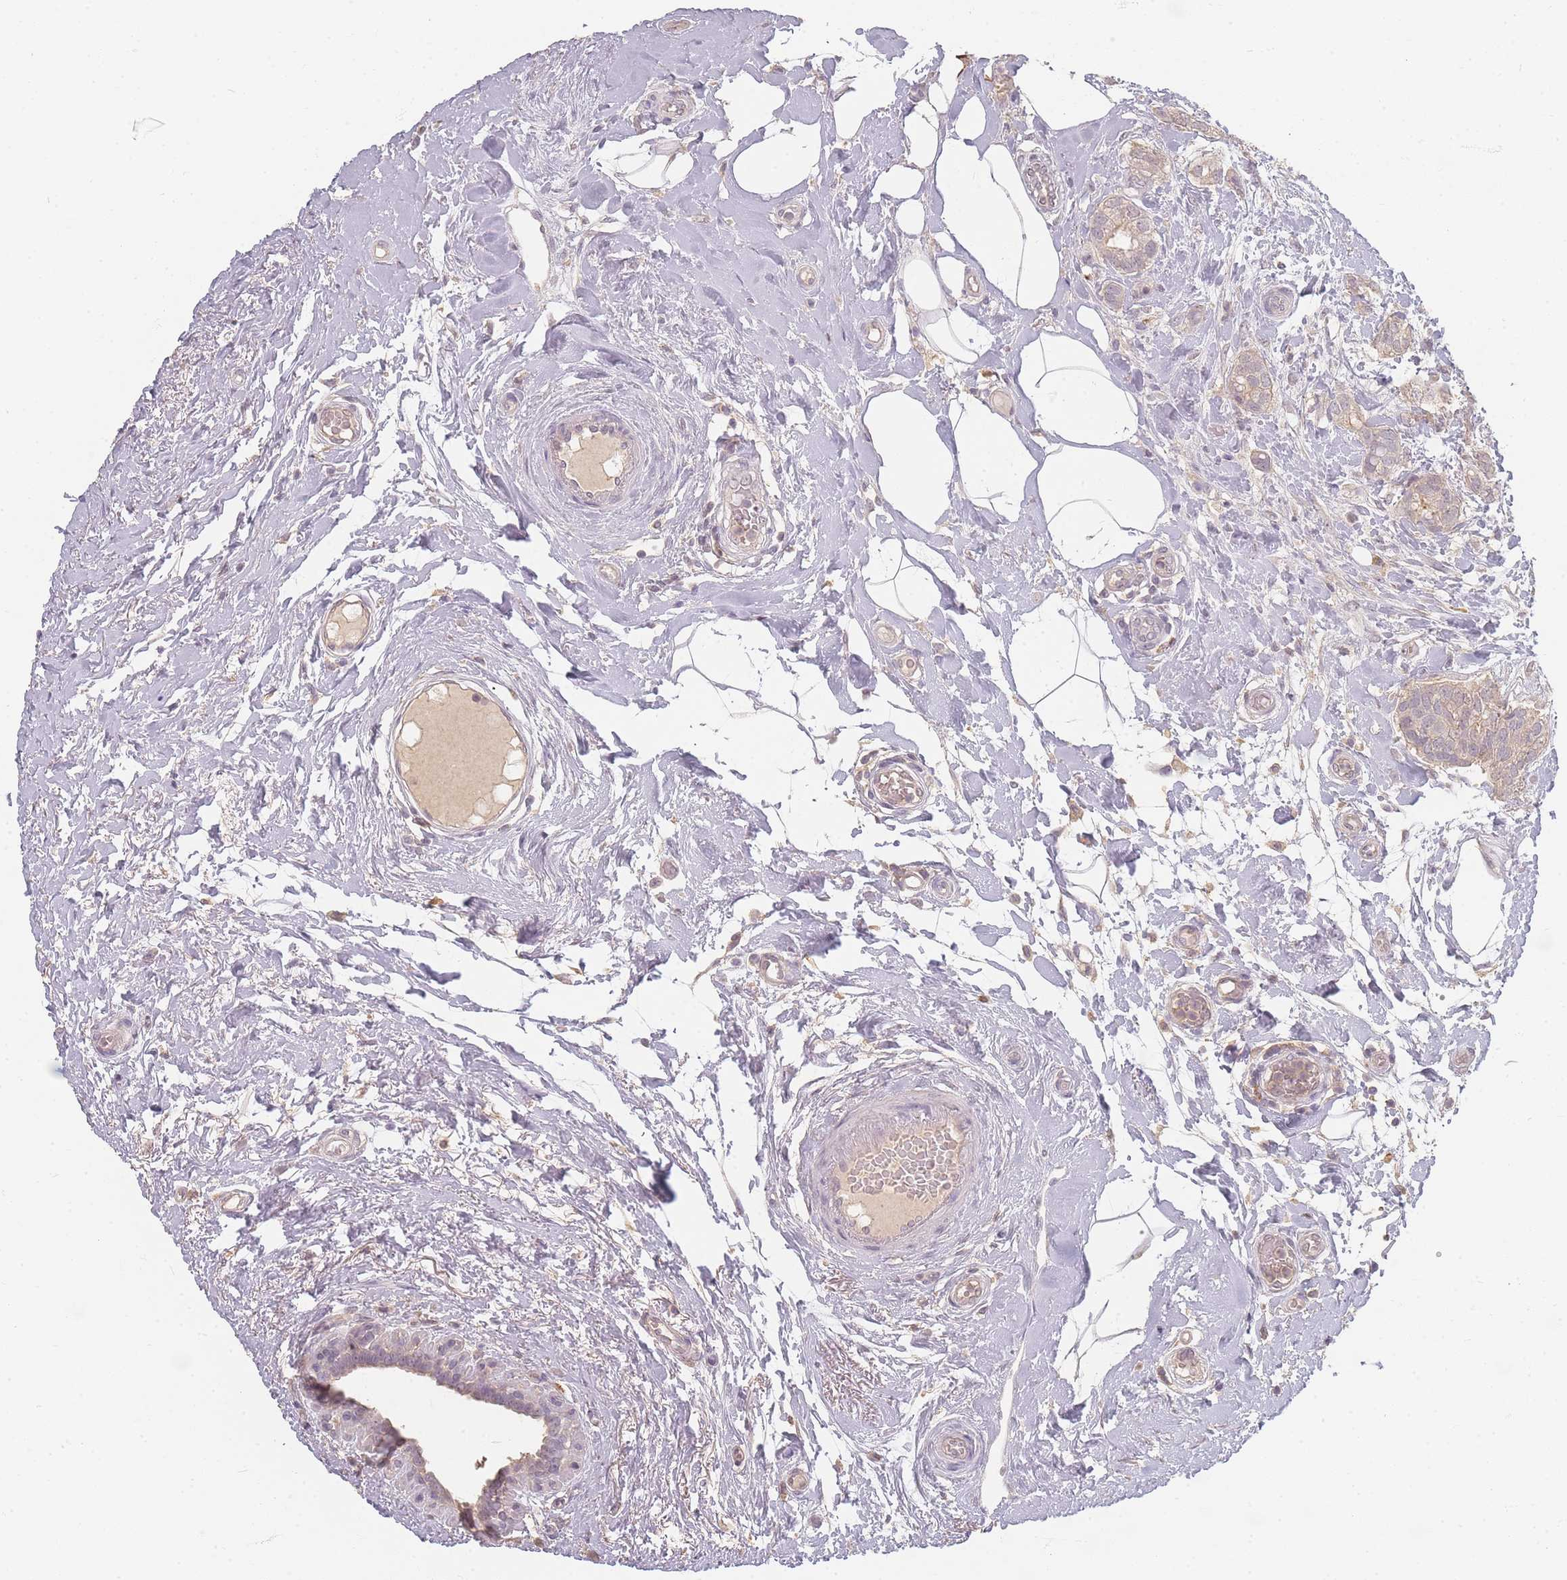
{"staining": {"intensity": "weak", "quantity": "<25%", "location": "cytoplasmic/membranous"}, "tissue": "breast cancer", "cell_type": "Tumor cells", "image_type": "cancer", "snomed": [{"axis": "morphology", "description": "Duct carcinoma"}, {"axis": "topography", "description": "Breast"}], "caption": "The photomicrograph exhibits no staining of tumor cells in breast cancer (invasive ductal carcinoma).", "gene": "RFTN1", "patient": {"sex": "female", "age": 73}}